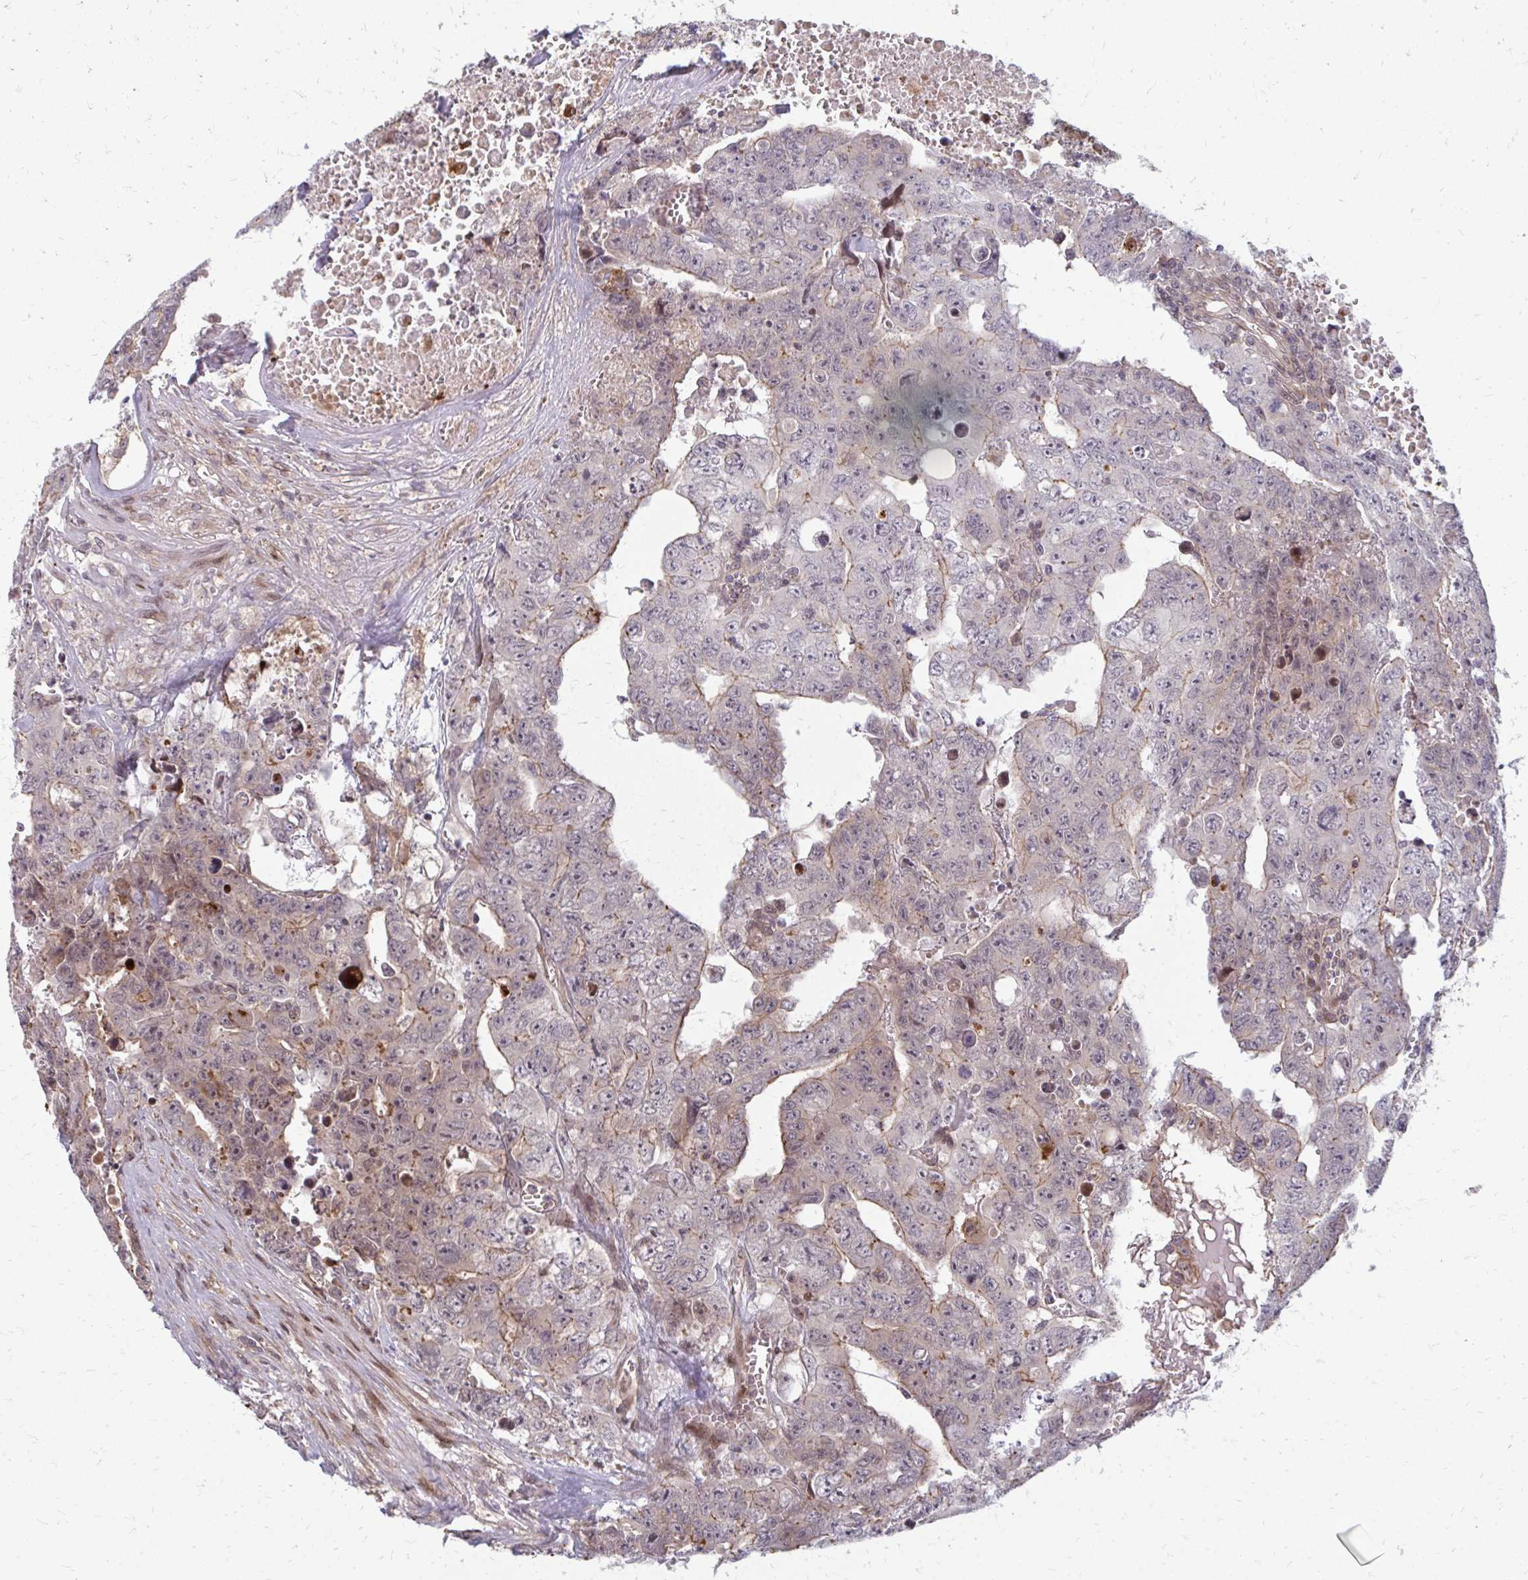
{"staining": {"intensity": "weak", "quantity": "<25%", "location": "cytoplasmic/membranous"}, "tissue": "testis cancer", "cell_type": "Tumor cells", "image_type": "cancer", "snomed": [{"axis": "morphology", "description": "Carcinoma, Embryonal, NOS"}, {"axis": "topography", "description": "Testis"}], "caption": "Testis cancer (embryonal carcinoma) stained for a protein using immunohistochemistry displays no expression tumor cells.", "gene": "ZNF285", "patient": {"sex": "male", "age": 24}}